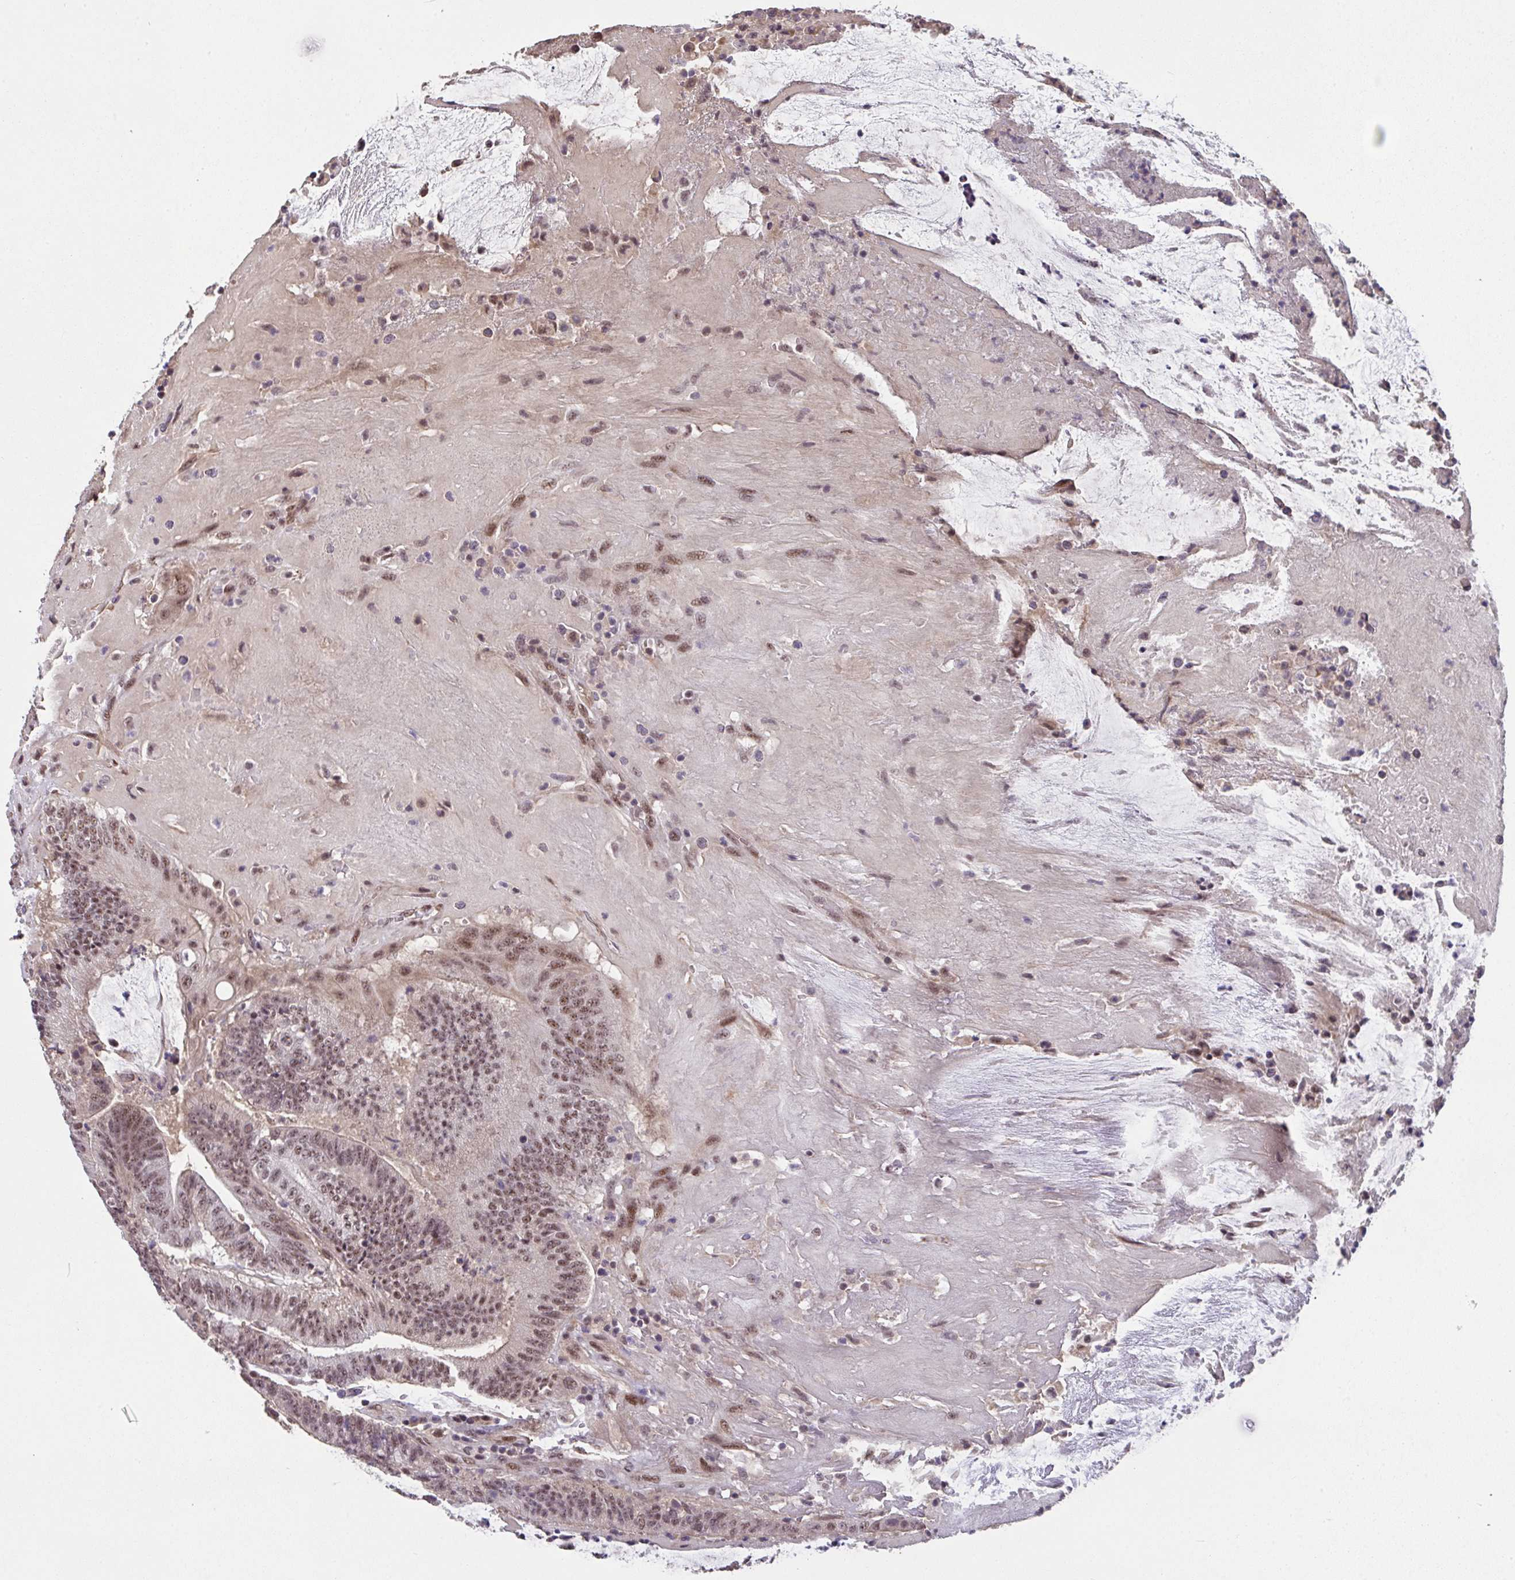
{"staining": {"intensity": "moderate", "quantity": ">75%", "location": "nuclear"}, "tissue": "colorectal cancer", "cell_type": "Tumor cells", "image_type": "cancer", "snomed": [{"axis": "morphology", "description": "Adenocarcinoma, NOS"}, {"axis": "topography", "description": "Colon"}], "caption": "Immunohistochemical staining of adenocarcinoma (colorectal) reveals moderate nuclear protein expression in about >75% of tumor cells. The staining was performed using DAB (3,3'-diaminobenzidine), with brown indicating positive protein expression. Nuclei are stained blue with hematoxylin.", "gene": "RBBP6", "patient": {"sex": "female", "age": 43}}